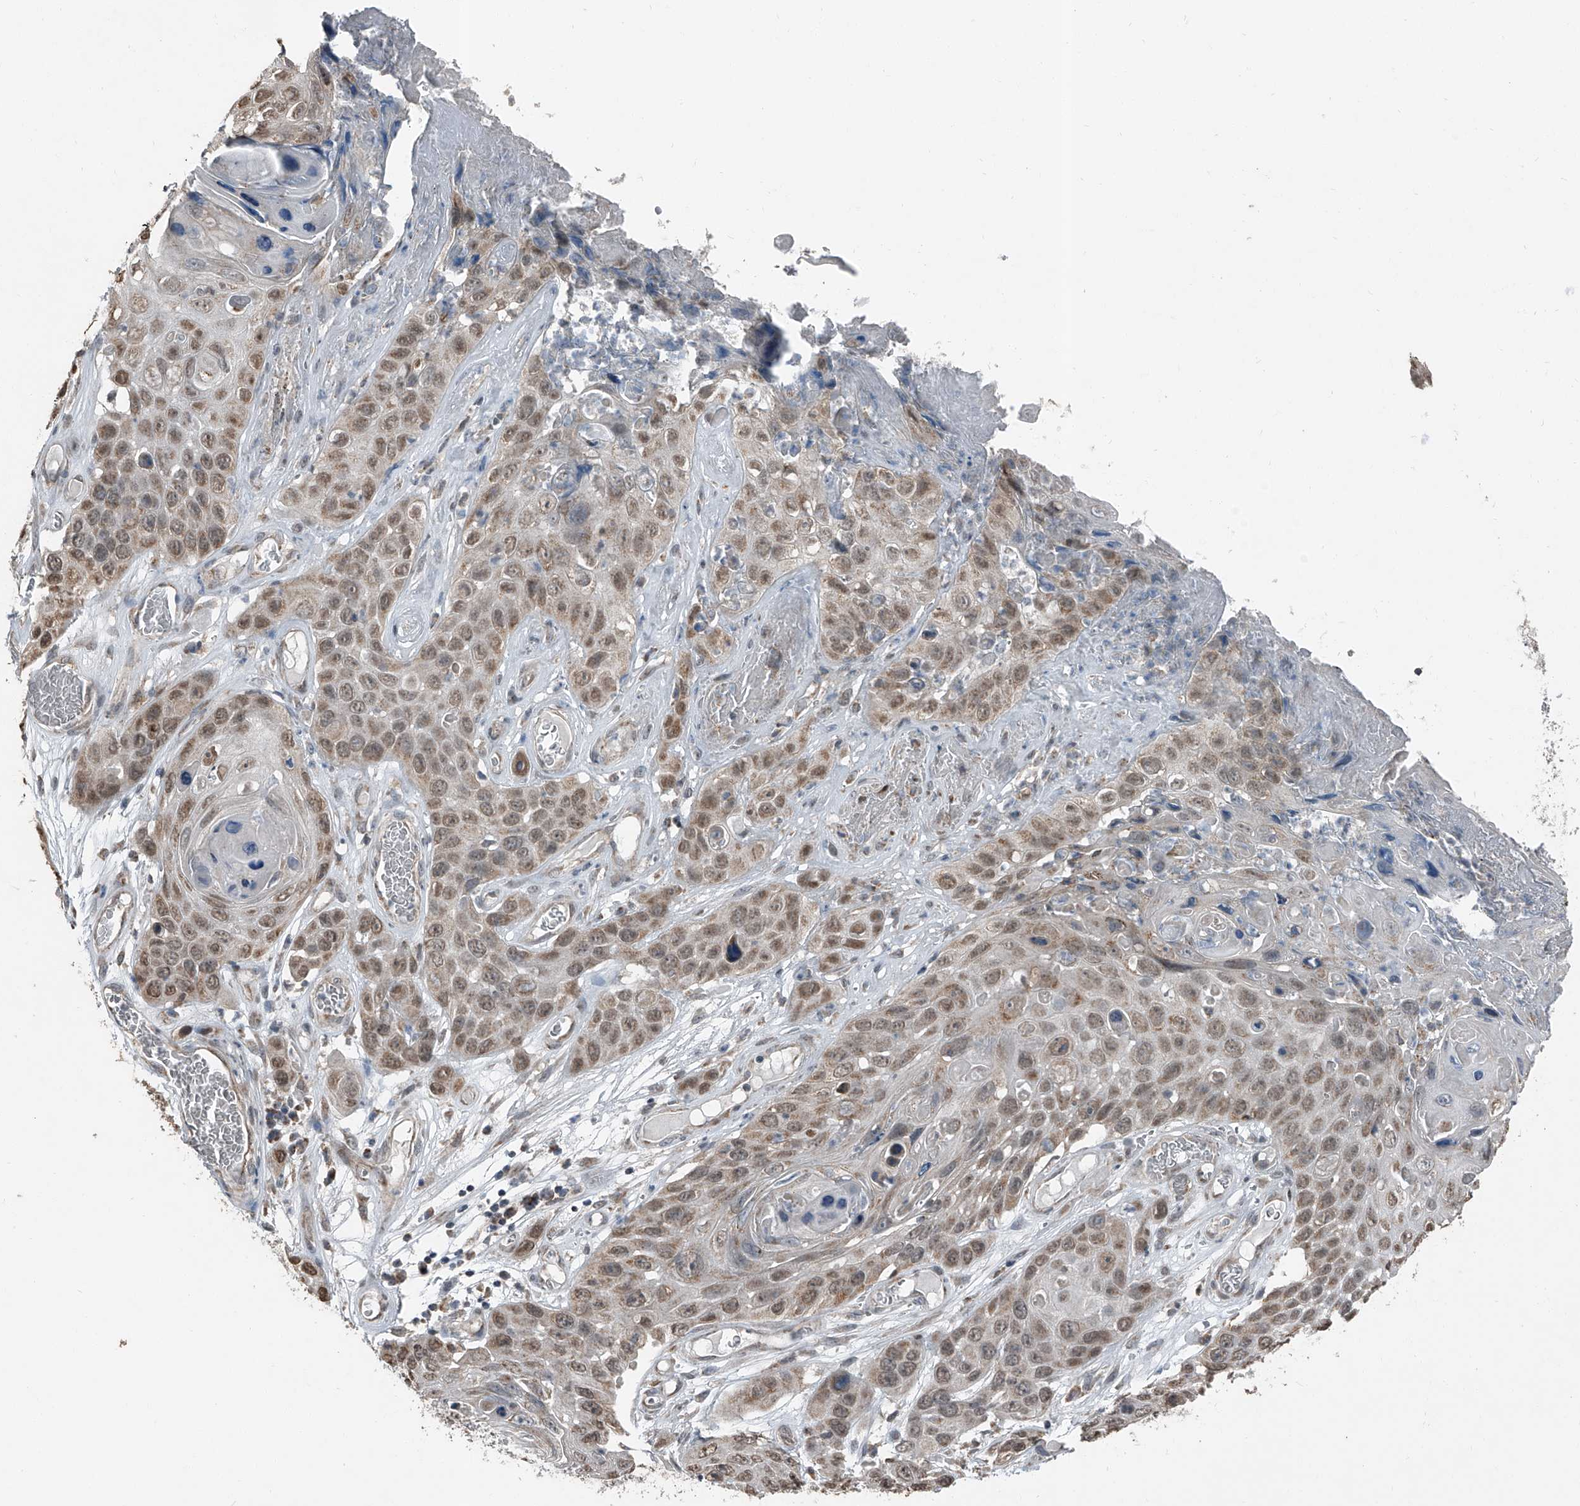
{"staining": {"intensity": "moderate", "quantity": "25%-75%", "location": "cytoplasmic/membranous,nuclear"}, "tissue": "skin cancer", "cell_type": "Tumor cells", "image_type": "cancer", "snomed": [{"axis": "morphology", "description": "Squamous cell carcinoma, NOS"}, {"axis": "topography", "description": "Skin"}], "caption": "A photomicrograph of human skin cancer (squamous cell carcinoma) stained for a protein exhibits moderate cytoplasmic/membranous and nuclear brown staining in tumor cells.", "gene": "CHRNA7", "patient": {"sex": "male", "age": 55}}